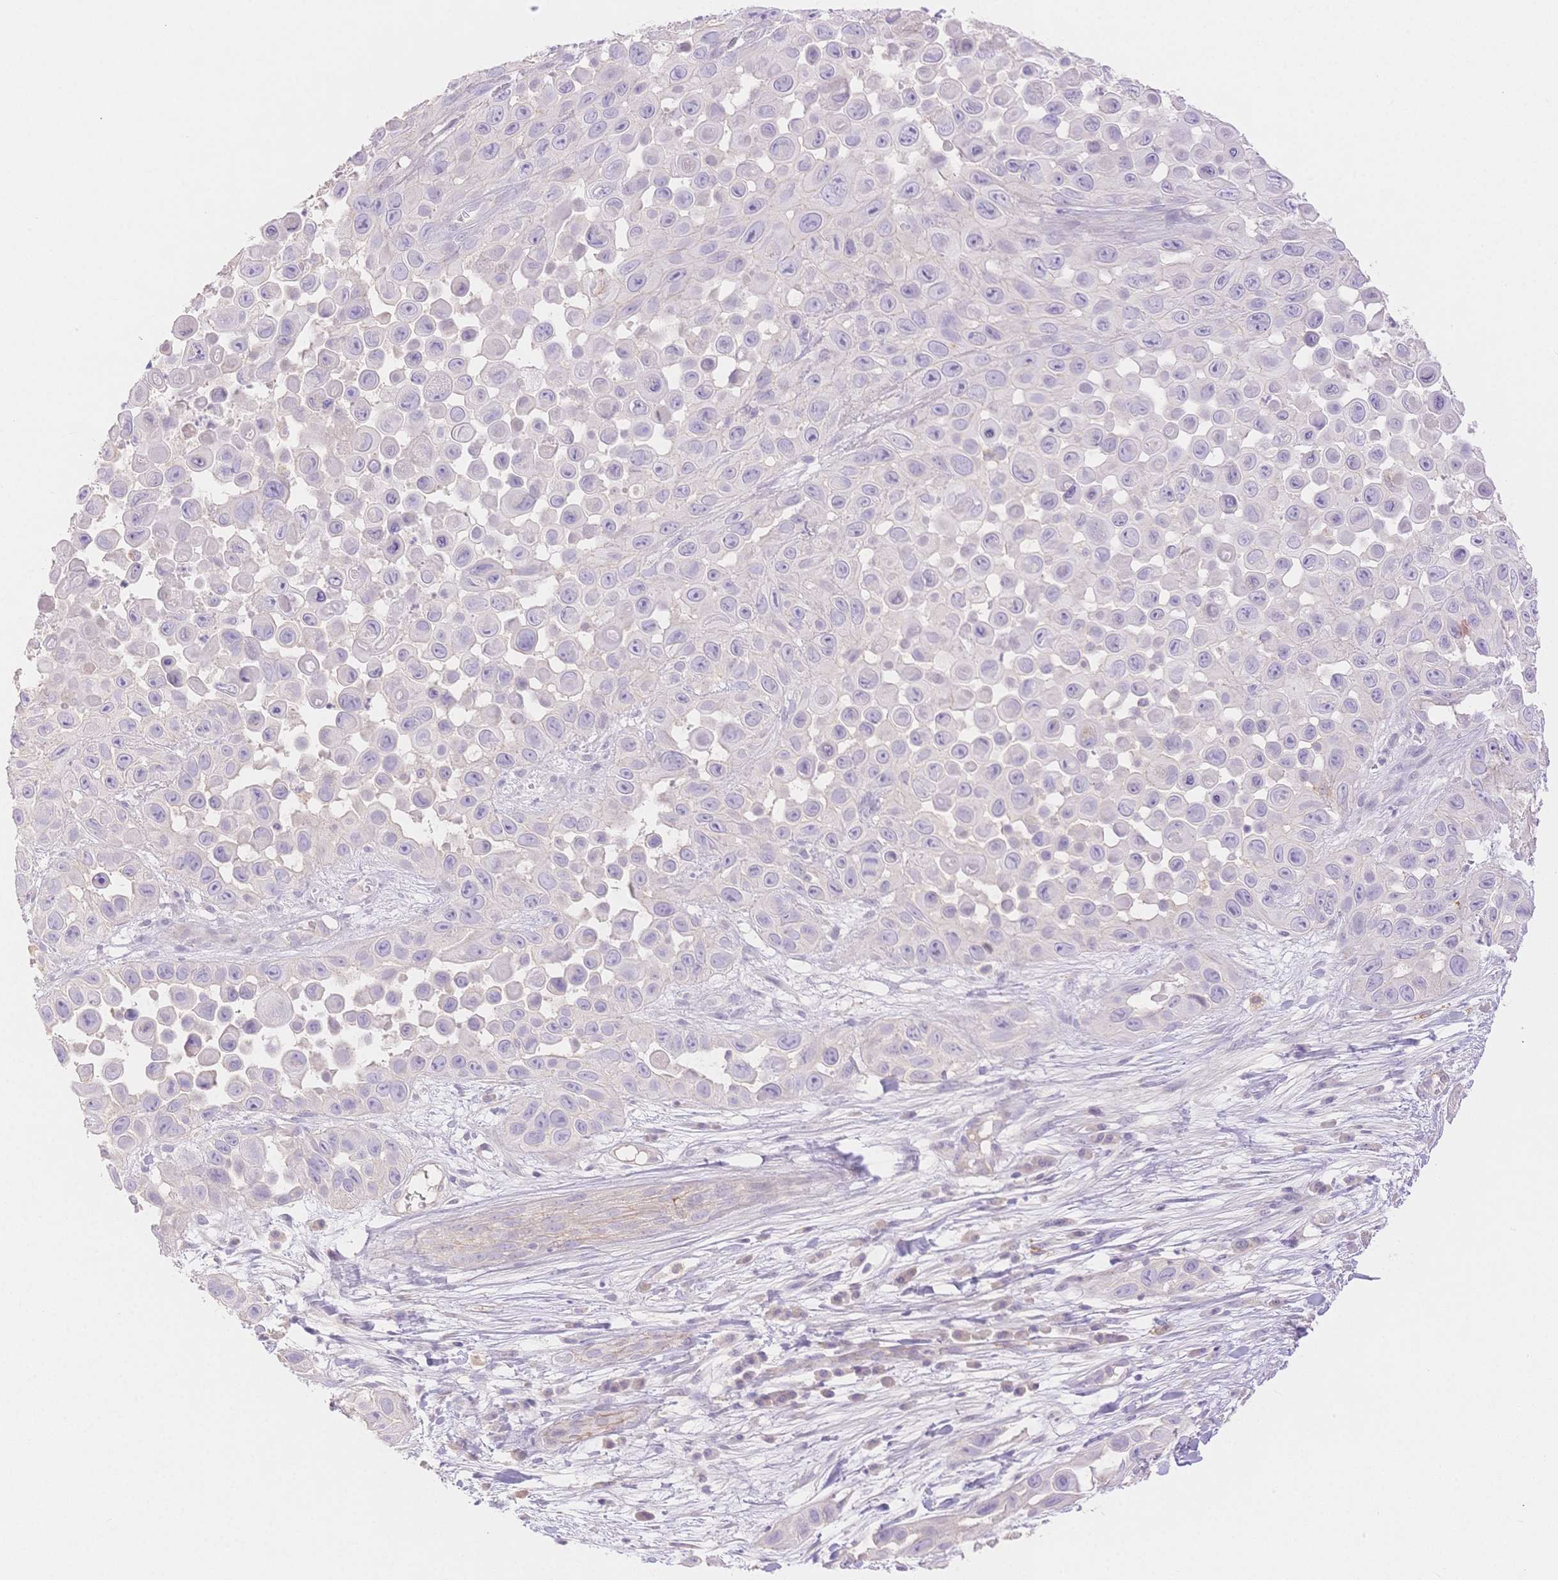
{"staining": {"intensity": "negative", "quantity": "none", "location": "none"}, "tissue": "skin cancer", "cell_type": "Tumor cells", "image_type": "cancer", "snomed": [{"axis": "morphology", "description": "Squamous cell carcinoma, NOS"}, {"axis": "topography", "description": "Skin"}], "caption": "Human skin cancer stained for a protein using IHC shows no expression in tumor cells.", "gene": "WDR54", "patient": {"sex": "male", "age": 81}}